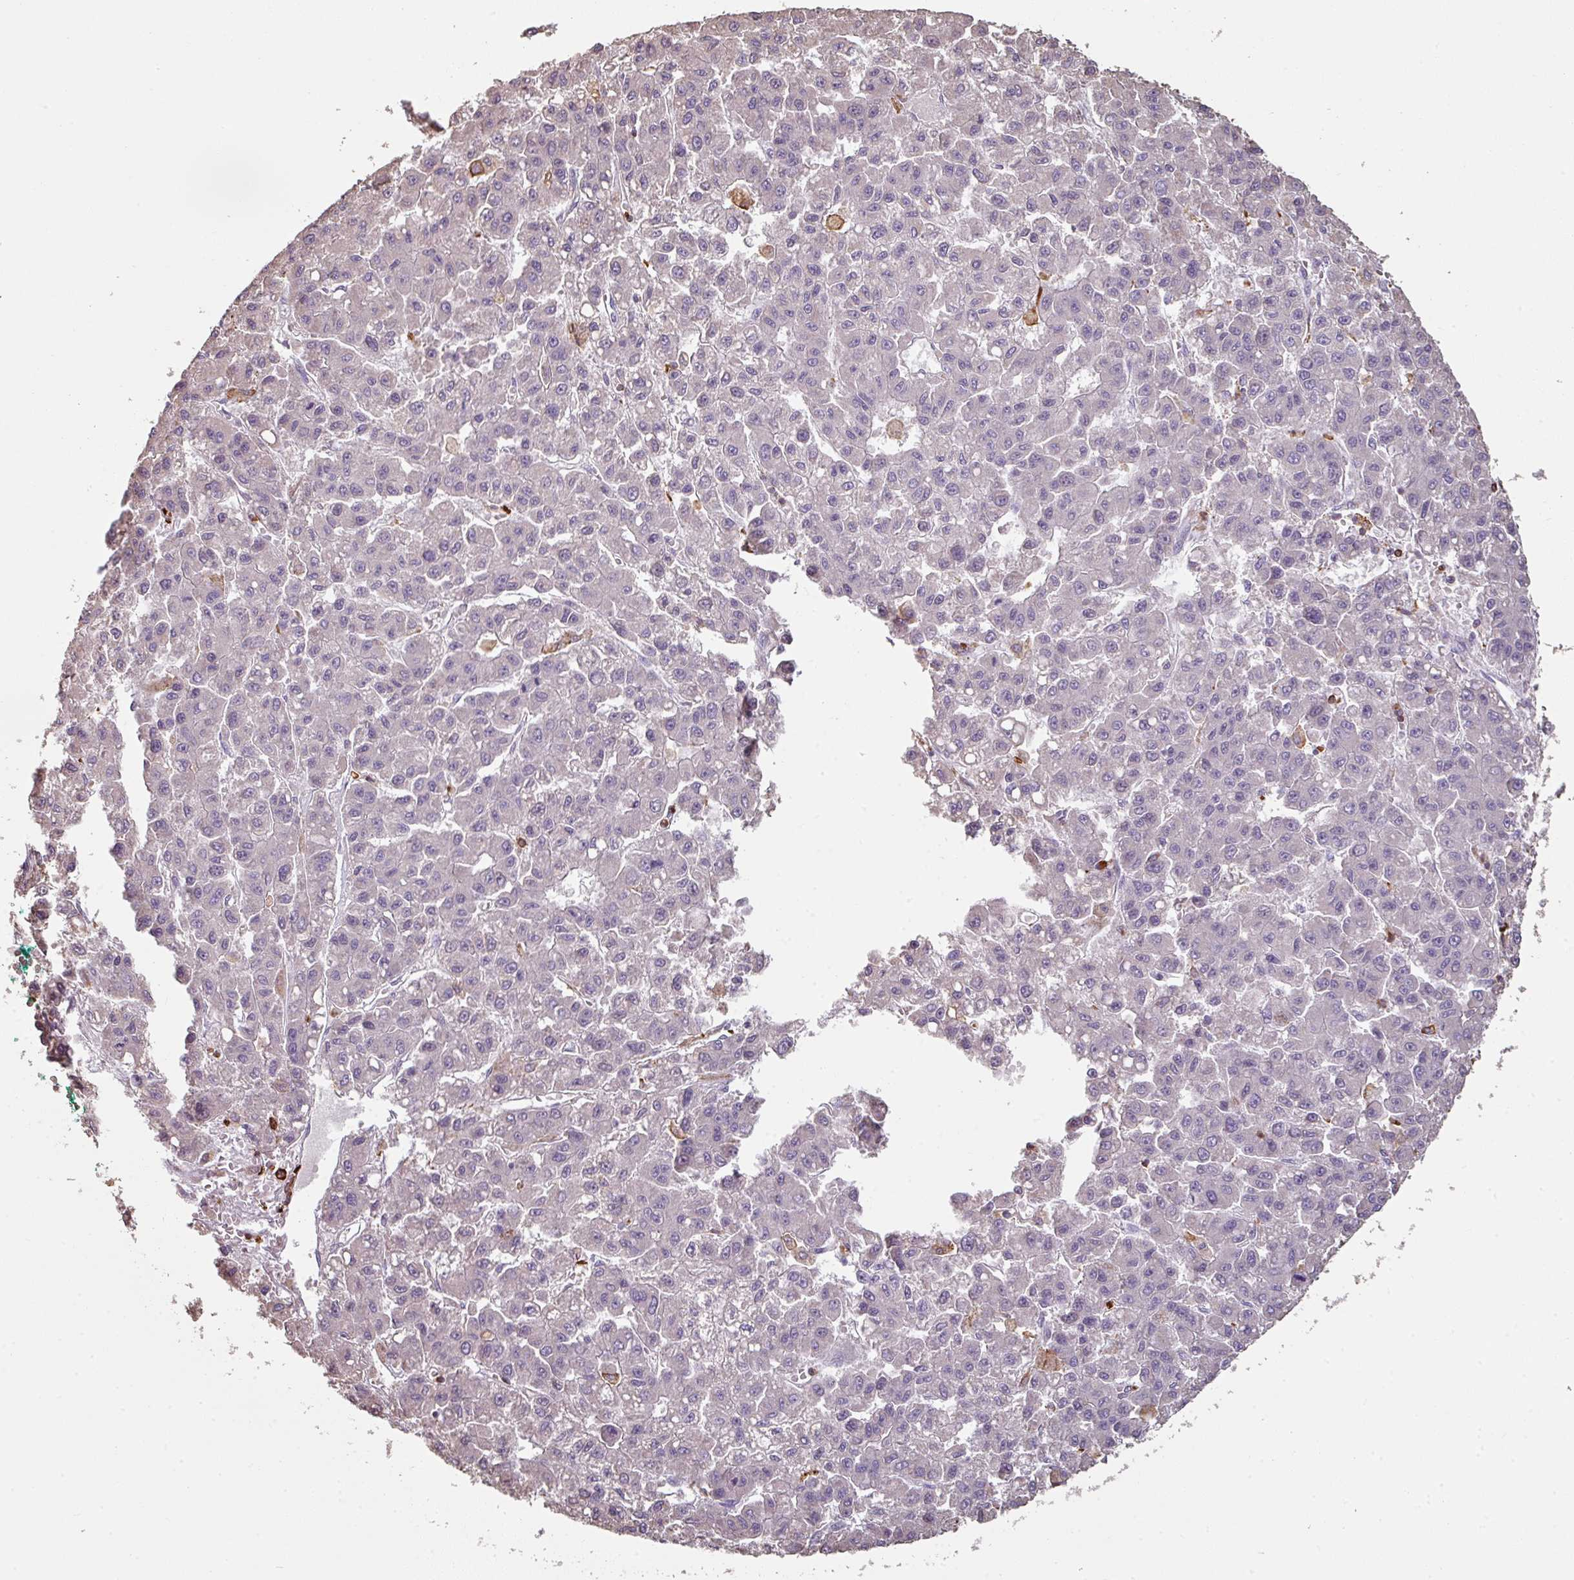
{"staining": {"intensity": "negative", "quantity": "none", "location": "none"}, "tissue": "liver cancer", "cell_type": "Tumor cells", "image_type": "cancer", "snomed": [{"axis": "morphology", "description": "Carcinoma, Hepatocellular, NOS"}, {"axis": "topography", "description": "Liver"}], "caption": "IHC image of liver cancer stained for a protein (brown), which shows no positivity in tumor cells.", "gene": "OLFML2B", "patient": {"sex": "male", "age": 70}}